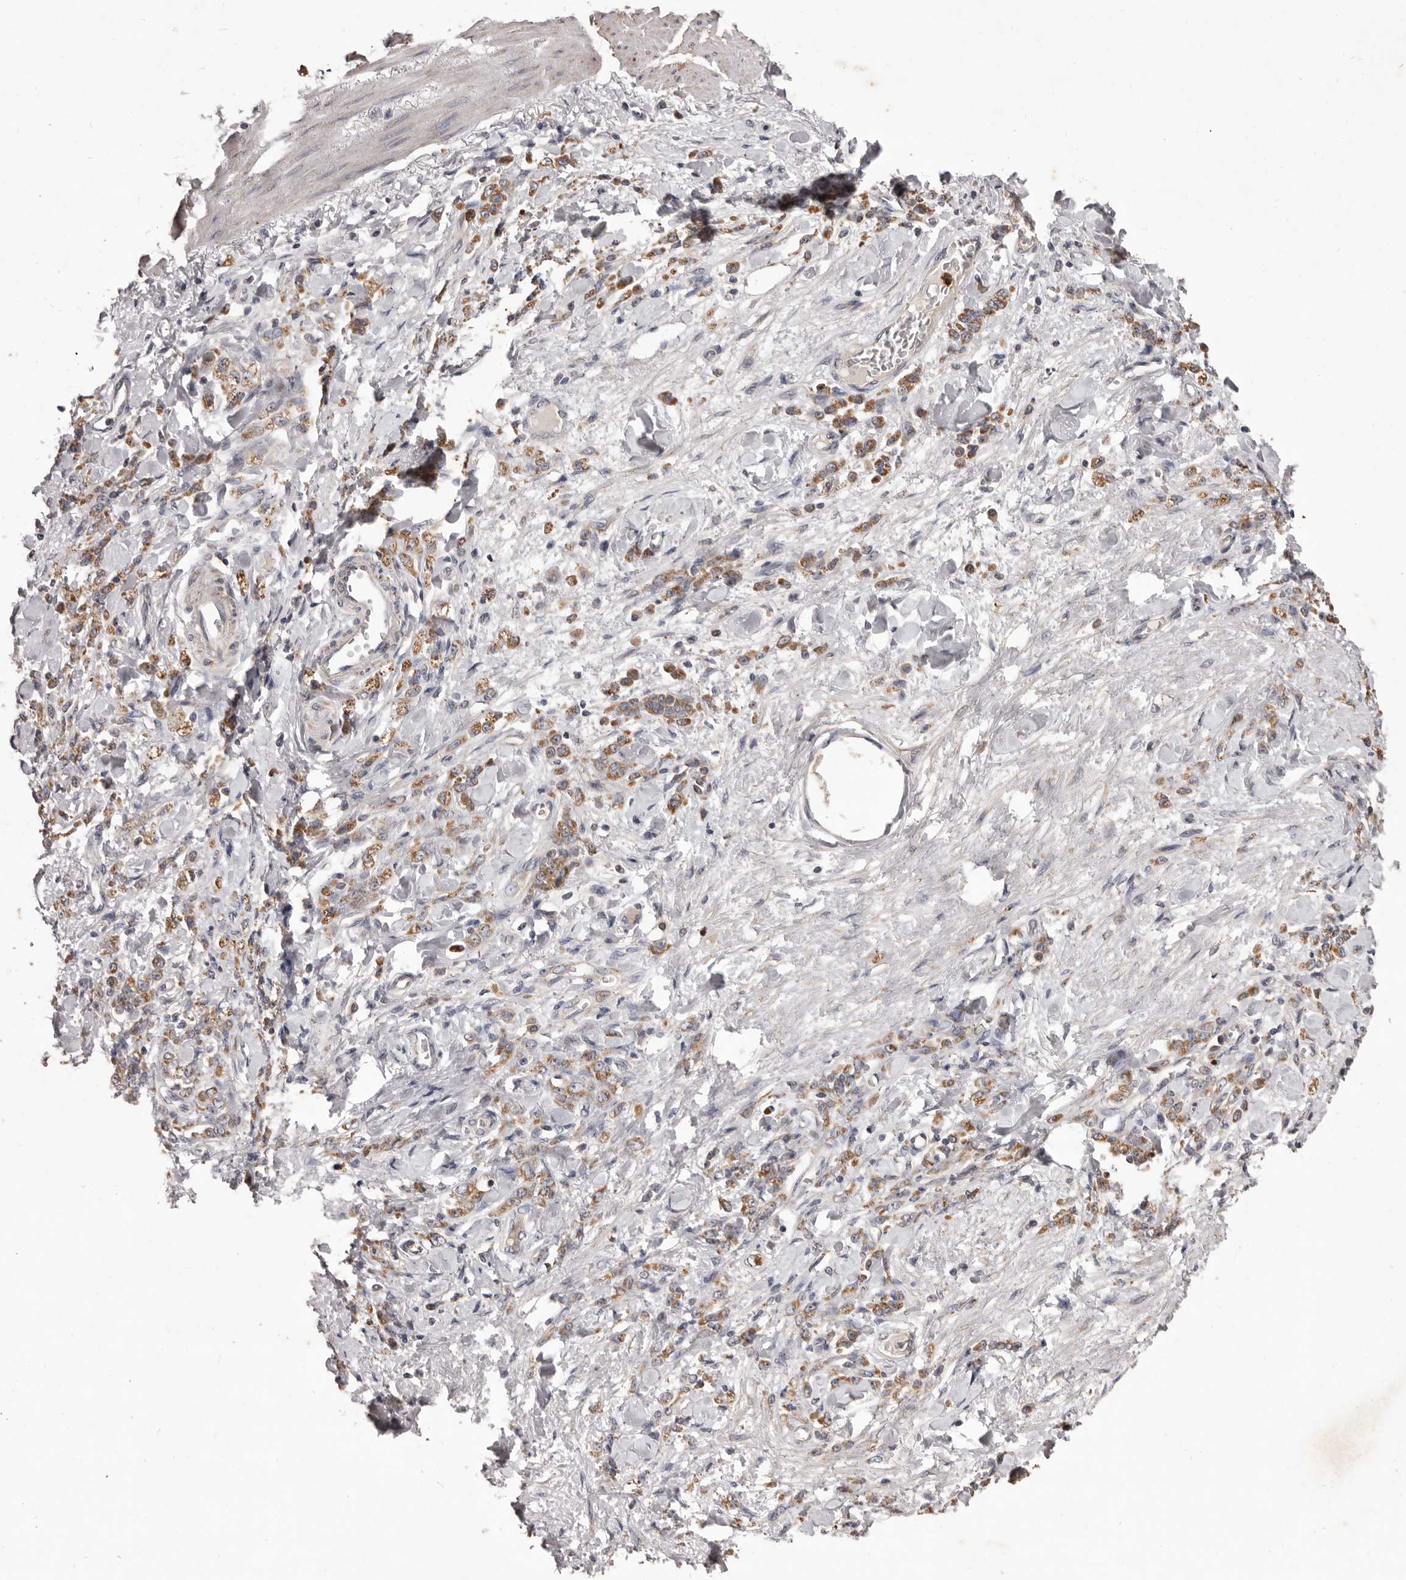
{"staining": {"intensity": "moderate", "quantity": ">75%", "location": "cytoplasmic/membranous"}, "tissue": "stomach cancer", "cell_type": "Tumor cells", "image_type": "cancer", "snomed": [{"axis": "morphology", "description": "Normal tissue, NOS"}, {"axis": "morphology", "description": "Adenocarcinoma, NOS"}, {"axis": "topography", "description": "Stomach"}], "caption": "Human stomach adenocarcinoma stained with a protein marker shows moderate staining in tumor cells.", "gene": "CXCL14", "patient": {"sex": "male", "age": 82}}